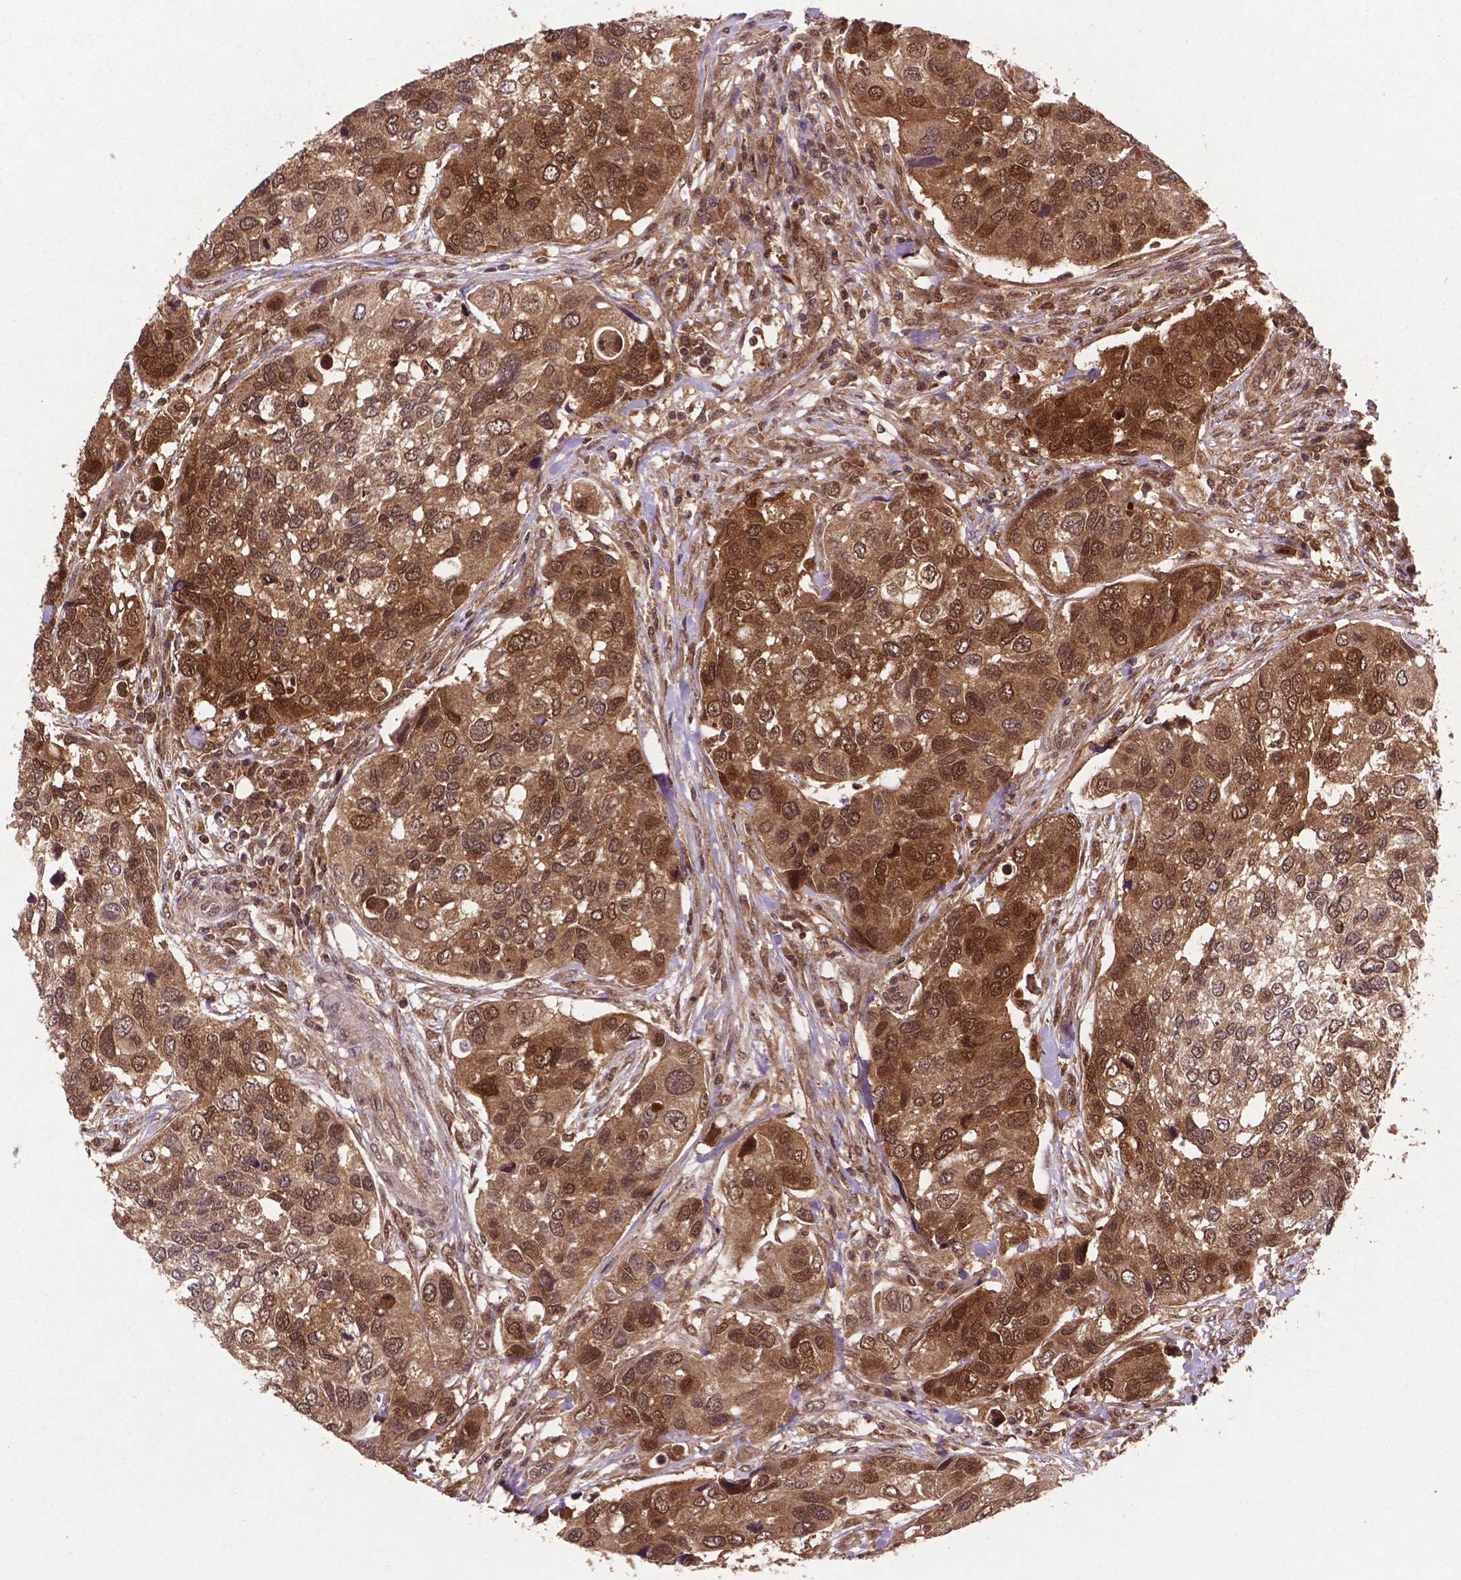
{"staining": {"intensity": "moderate", "quantity": ">75%", "location": "cytoplasmic/membranous,nuclear"}, "tissue": "urothelial cancer", "cell_type": "Tumor cells", "image_type": "cancer", "snomed": [{"axis": "morphology", "description": "Urothelial carcinoma, High grade"}, {"axis": "topography", "description": "Urinary bladder"}], "caption": "Moderate cytoplasmic/membranous and nuclear staining for a protein is appreciated in about >75% of tumor cells of high-grade urothelial carcinoma using IHC.", "gene": "UBE2L6", "patient": {"sex": "male", "age": 60}}